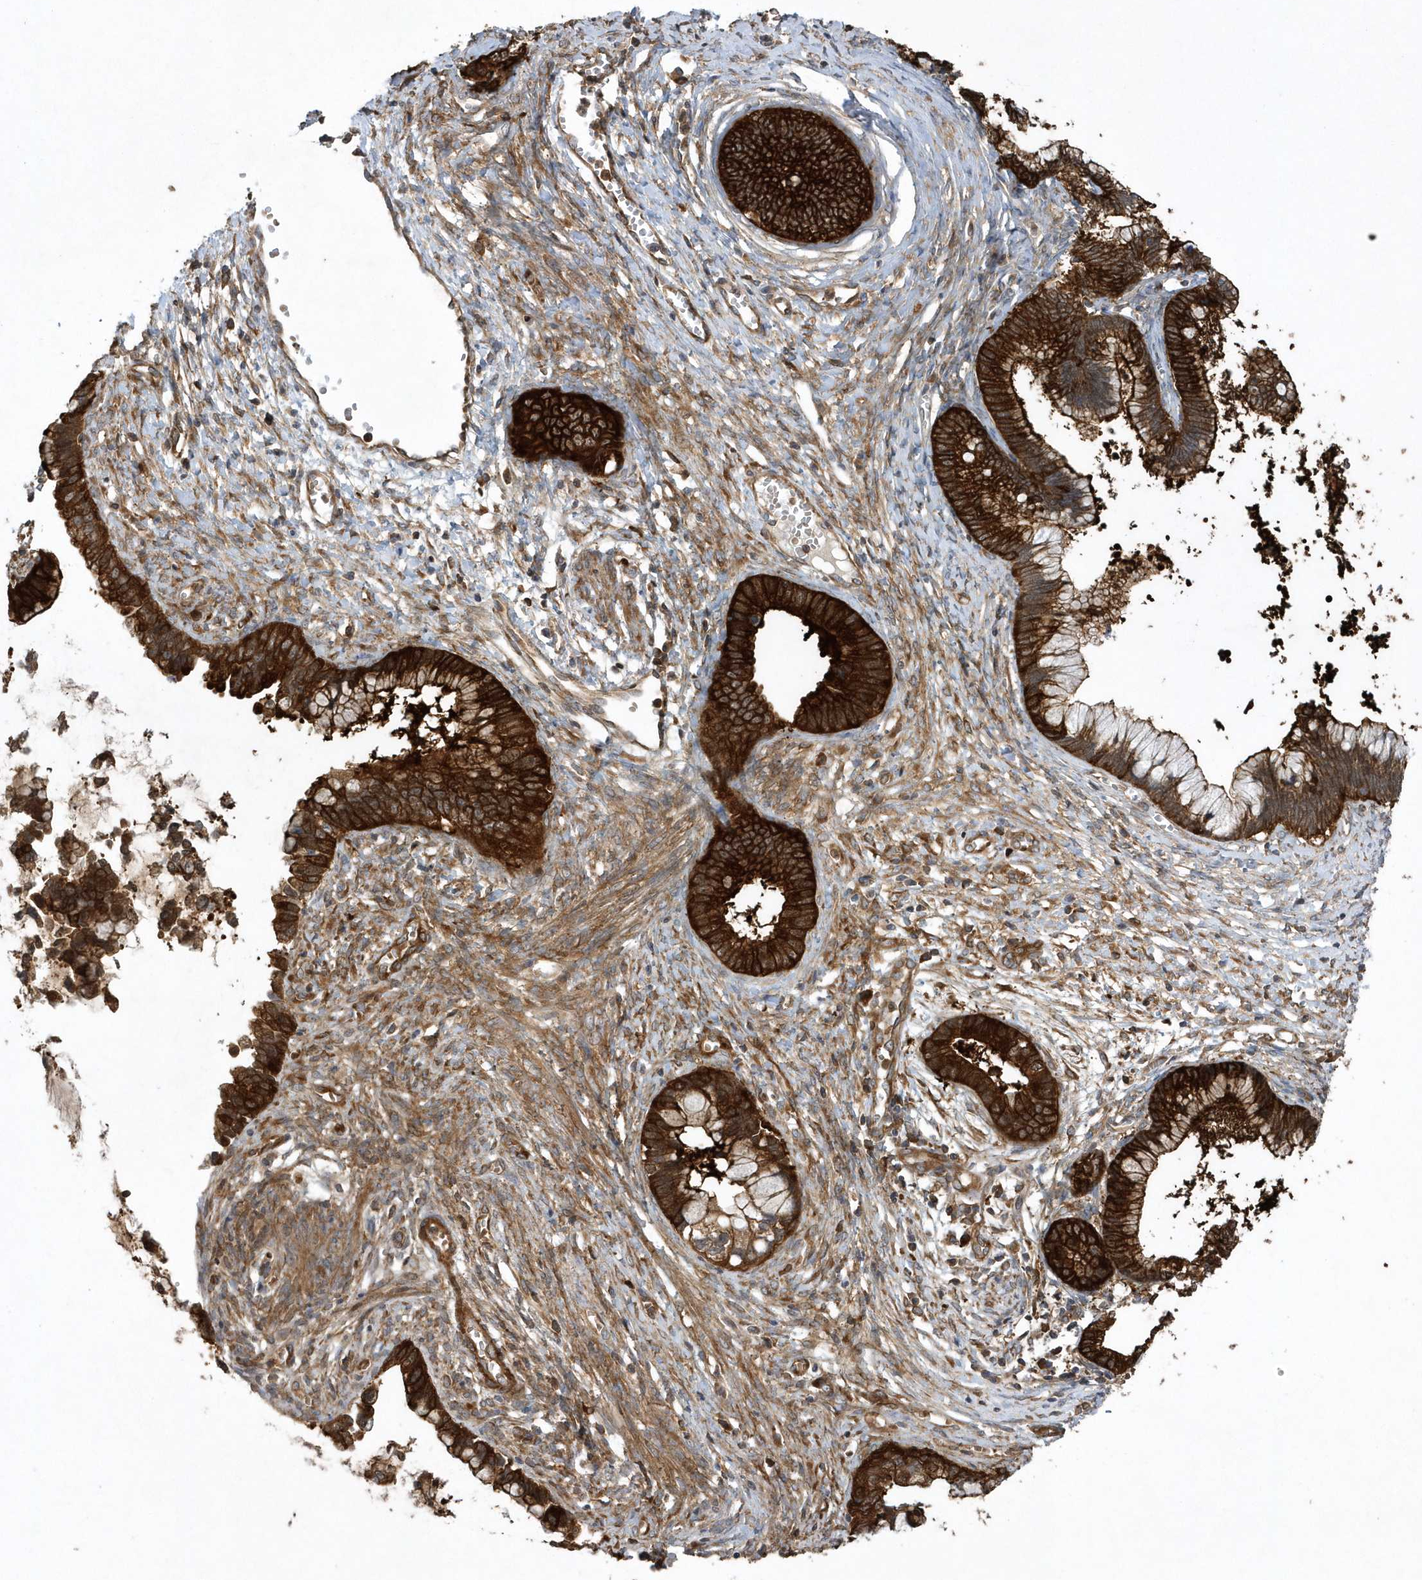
{"staining": {"intensity": "strong", "quantity": ">75%", "location": "cytoplasmic/membranous"}, "tissue": "cervical cancer", "cell_type": "Tumor cells", "image_type": "cancer", "snomed": [{"axis": "morphology", "description": "Adenocarcinoma, NOS"}, {"axis": "topography", "description": "Cervix"}], "caption": "Adenocarcinoma (cervical) stained with DAB (3,3'-diaminobenzidine) immunohistochemistry (IHC) demonstrates high levels of strong cytoplasmic/membranous staining in approximately >75% of tumor cells.", "gene": "PAICS", "patient": {"sex": "female", "age": 44}}